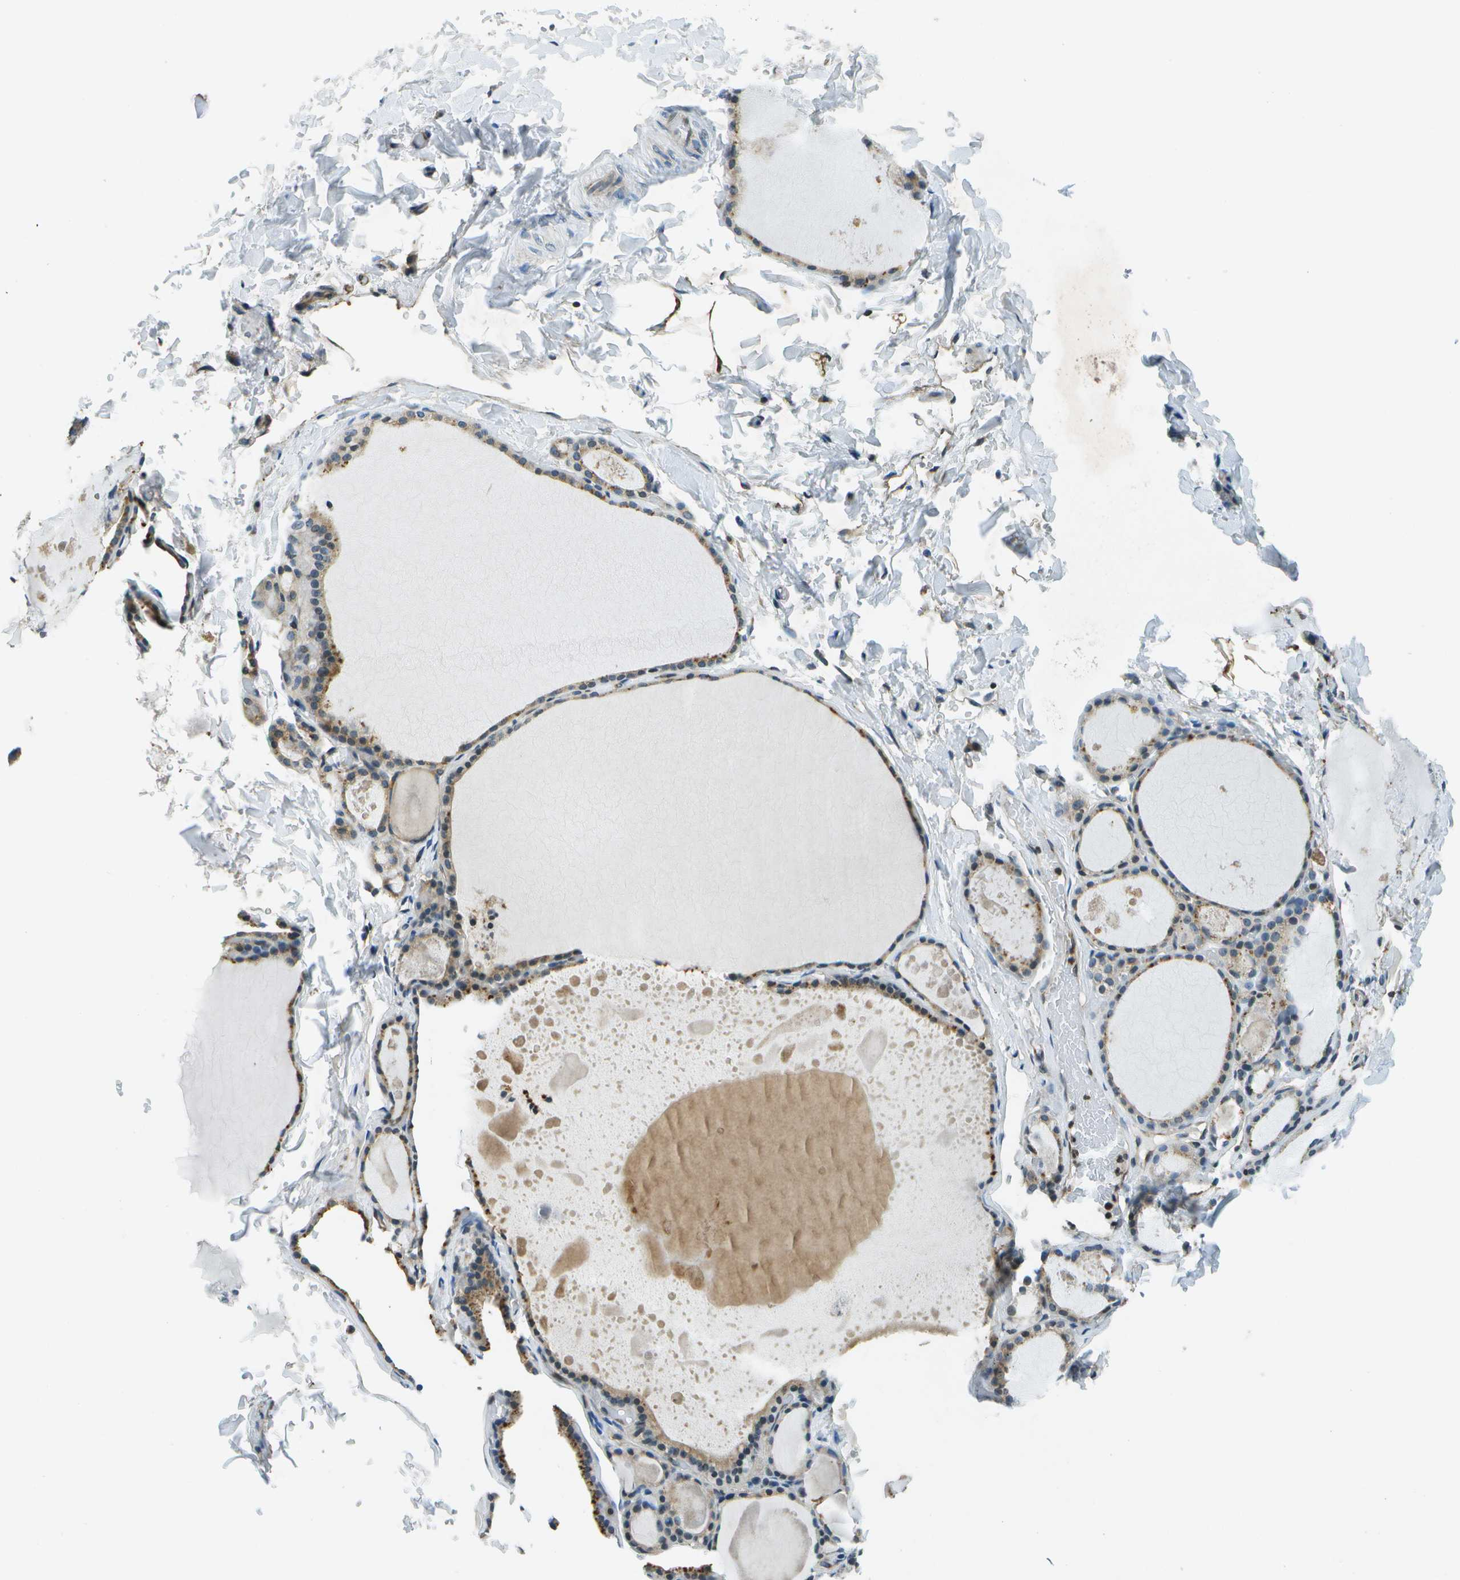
{"staining": {"intensity": "moderate", "quantity": "25%-75%", "location": "cytoplasmic/membranous"}, "tissue": "thyroid gland", "cell_type": "Glandular cells", "image_type": "normal", "snomed": [{"axis": "morphology", "description": "Normal tissue, NOS"}, {"axis": "topography", "description": "Thyroid gland"}], "caption": "Normal thyroid gland demonstrates moderate cytoplasmic/membranous positivity in about 25%-75% of glandular cells, visualized by immunohistochemistry. Nuclei are stained in blue.", "gene": "ESYT1", "patient": {"sex": "male", "age": 56}}